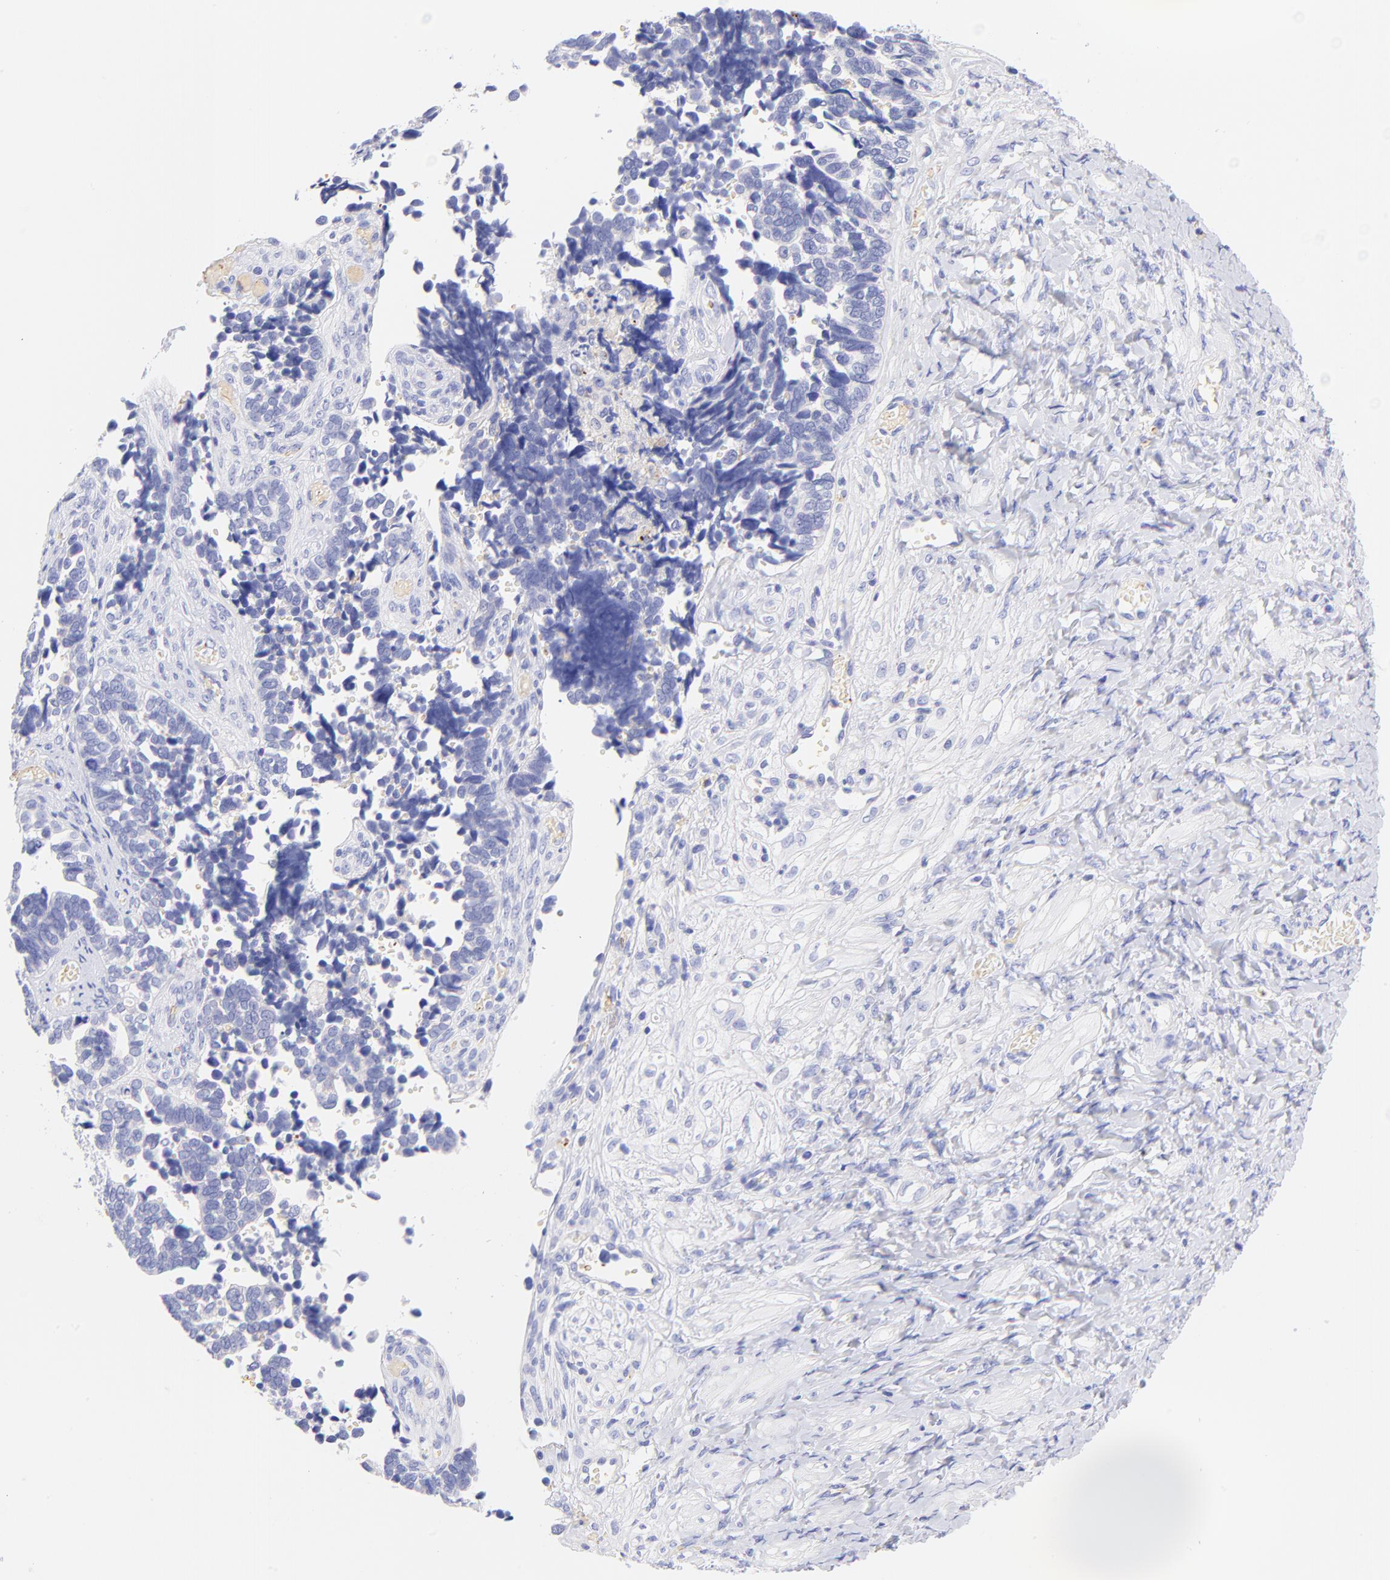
{"staining": {"intensity": "negative", "quantity": "none", "location": "none"}, "tissue": "ovarian cancer", "cell_type": "Tumor cells", "image_type": "cancer", "snomed": [{"axis": "morphology", "description": "Cystadenocarcinoma, serous, NOS"}, {"axis": "topography", "description": "Ovary"}], "caption": "A high-resolution photomicrograph shows immunohistochemistry (IHC) staining of ovarian cancer, which shows no significant positivity in tumor cells.", "gene": "FRMPD3", "patient": {"sex": "female", "age": 77}}